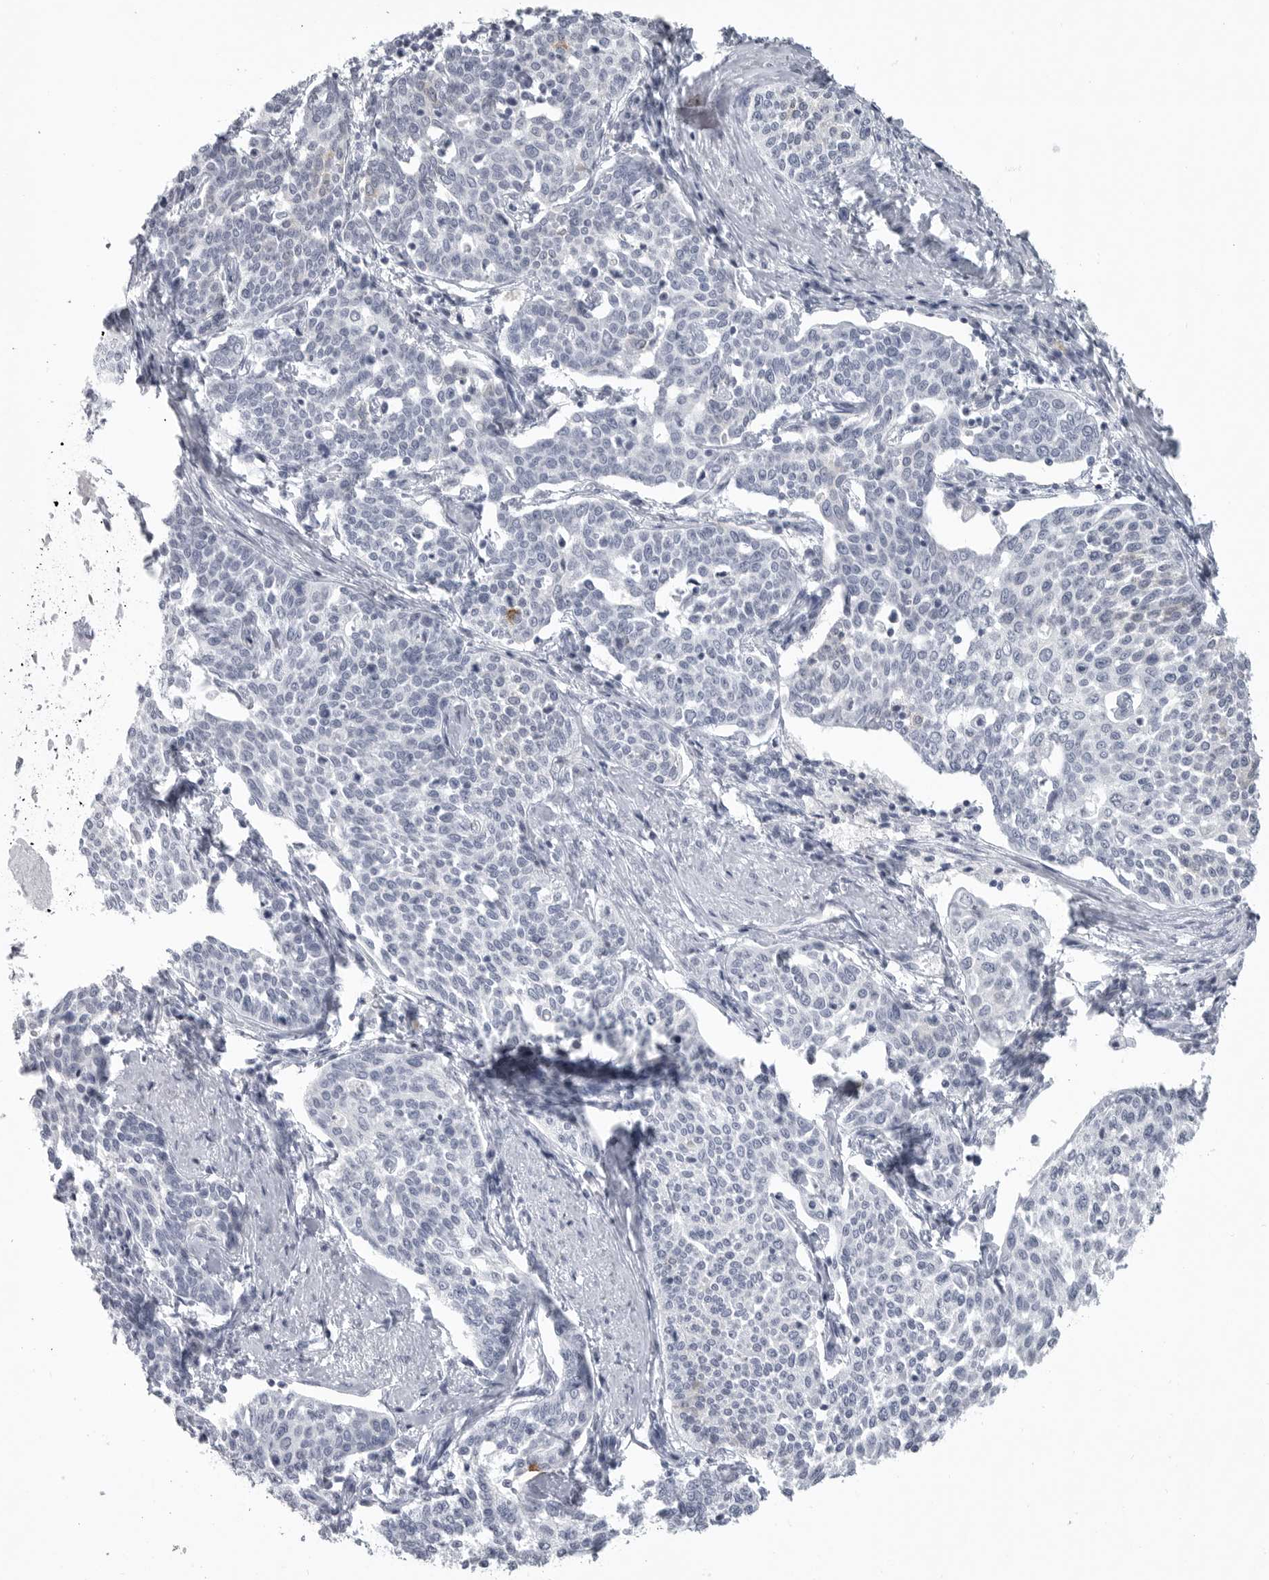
{"staining": {"intensity": "negative", "quantity": "none", "location": "none"}, "tissue": "cervical cancer", "cell_type": "Tumor cells", "image_type": "cancer", "snomed": [{"axis": "morphology", "description": "Squamous cell carcinoma, NOS"}, {"axis": "topography", "description": "Cervix"}], "caption": "Micrograph shows no protein positivity in tumor cells of cervical squamous cell carcinoma tissue.", "gene": "LY6D", "patient": {"sex": "female", "age": 34}}